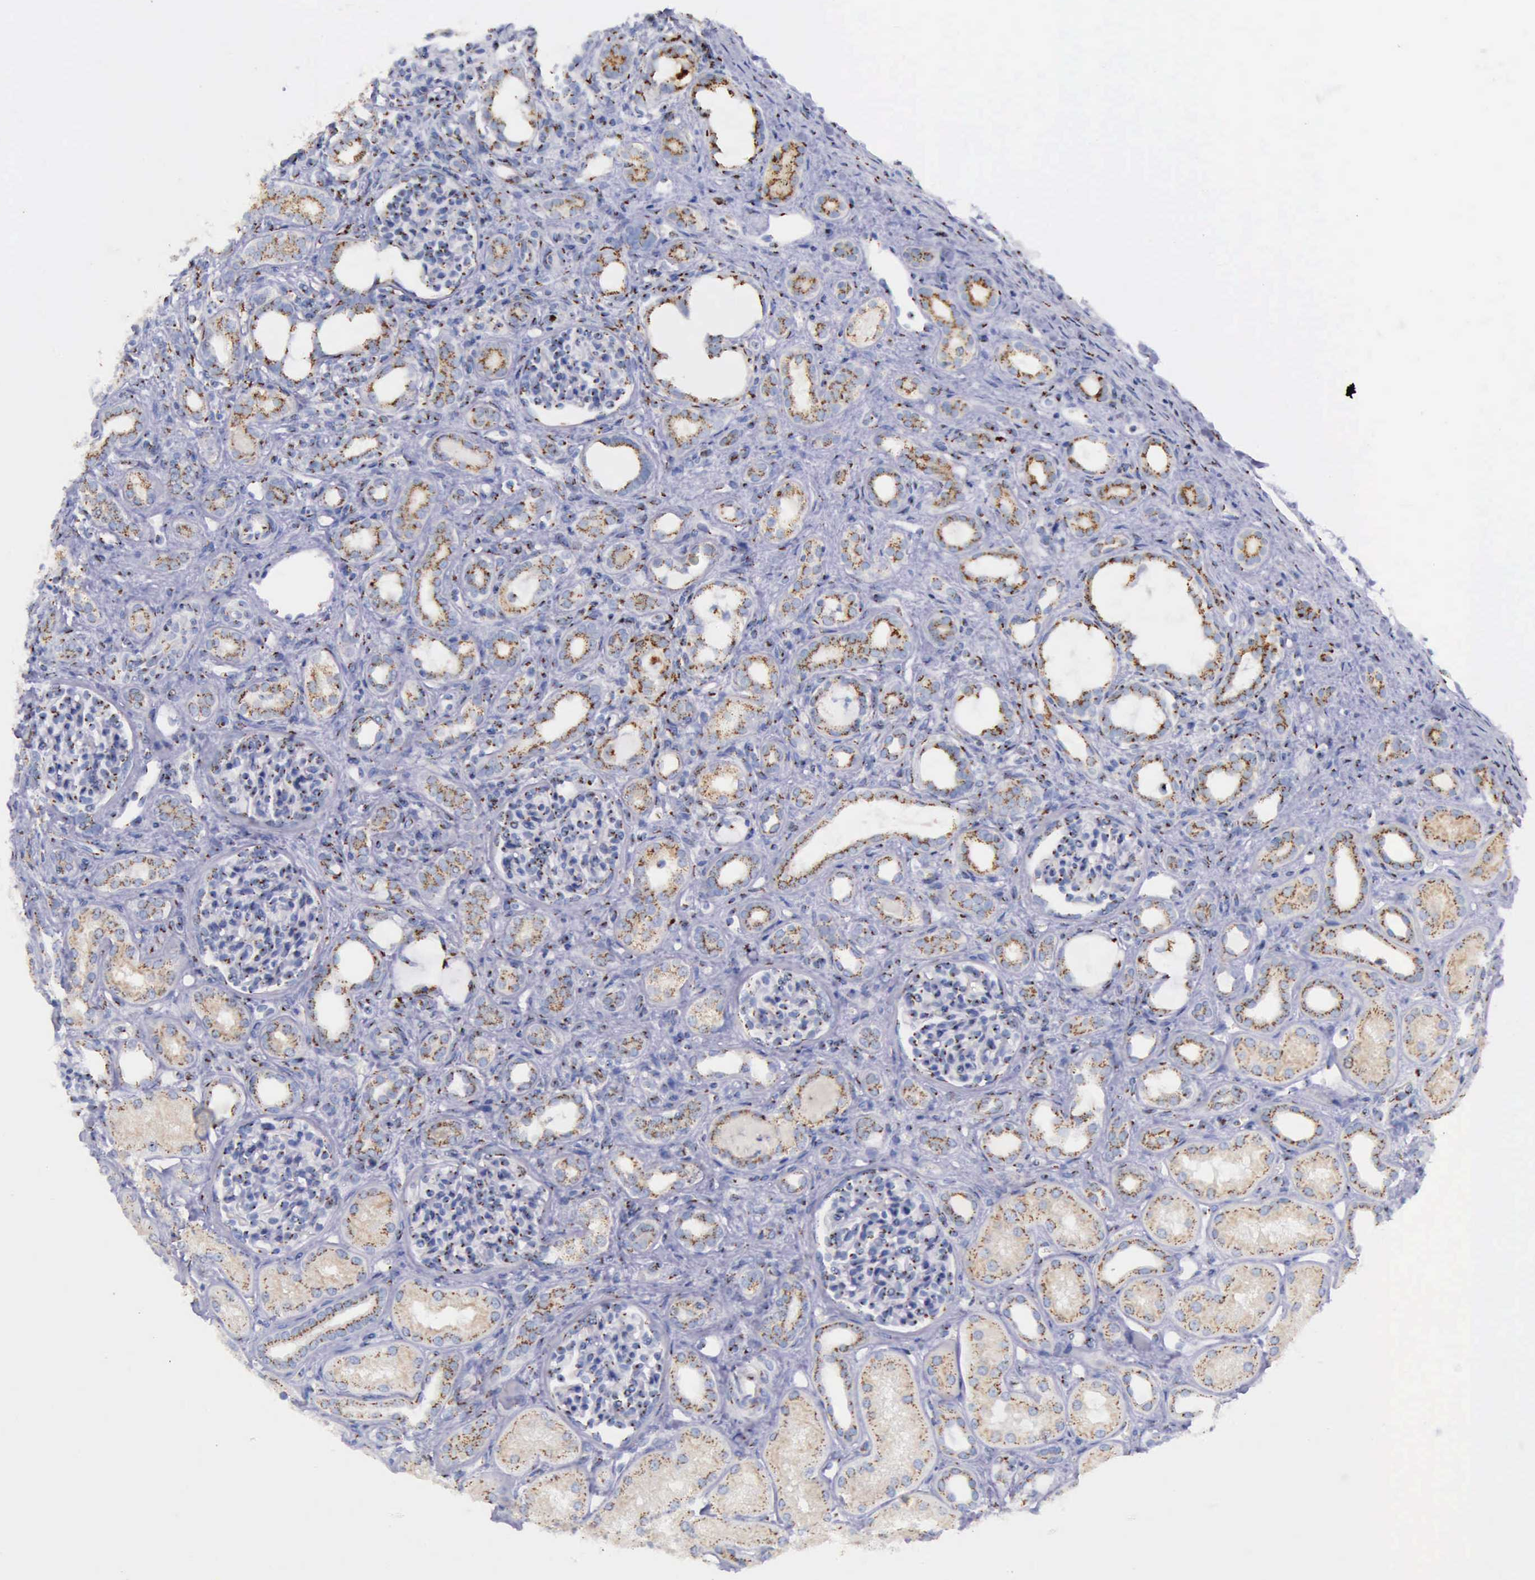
{"staining": {"intensity": "strong", "quantity": "25%-75%", "location": "cytoplasmic/membranous"}, "tissue": "kidney", "cell_type": "Cells in glomeruli", "image_type": "normal", "snomed": [{"axis": "morphology", "description": "Normal tissue, NOS"}, {"axis": "topography", "description": "Kidney"}], "caption": "Protein staining reveals strong cytoplasmic/membranous staining in approximately 25%-75% of cells in glomeruli in unremarkable kidney. The protein of interest is stained brown, and the nuclei are stained in blue (DAB IHC with brightfield microscopy, high magnification).", "gene": "GOLGA5", "patient": {"sex": "male", "age": 7}}